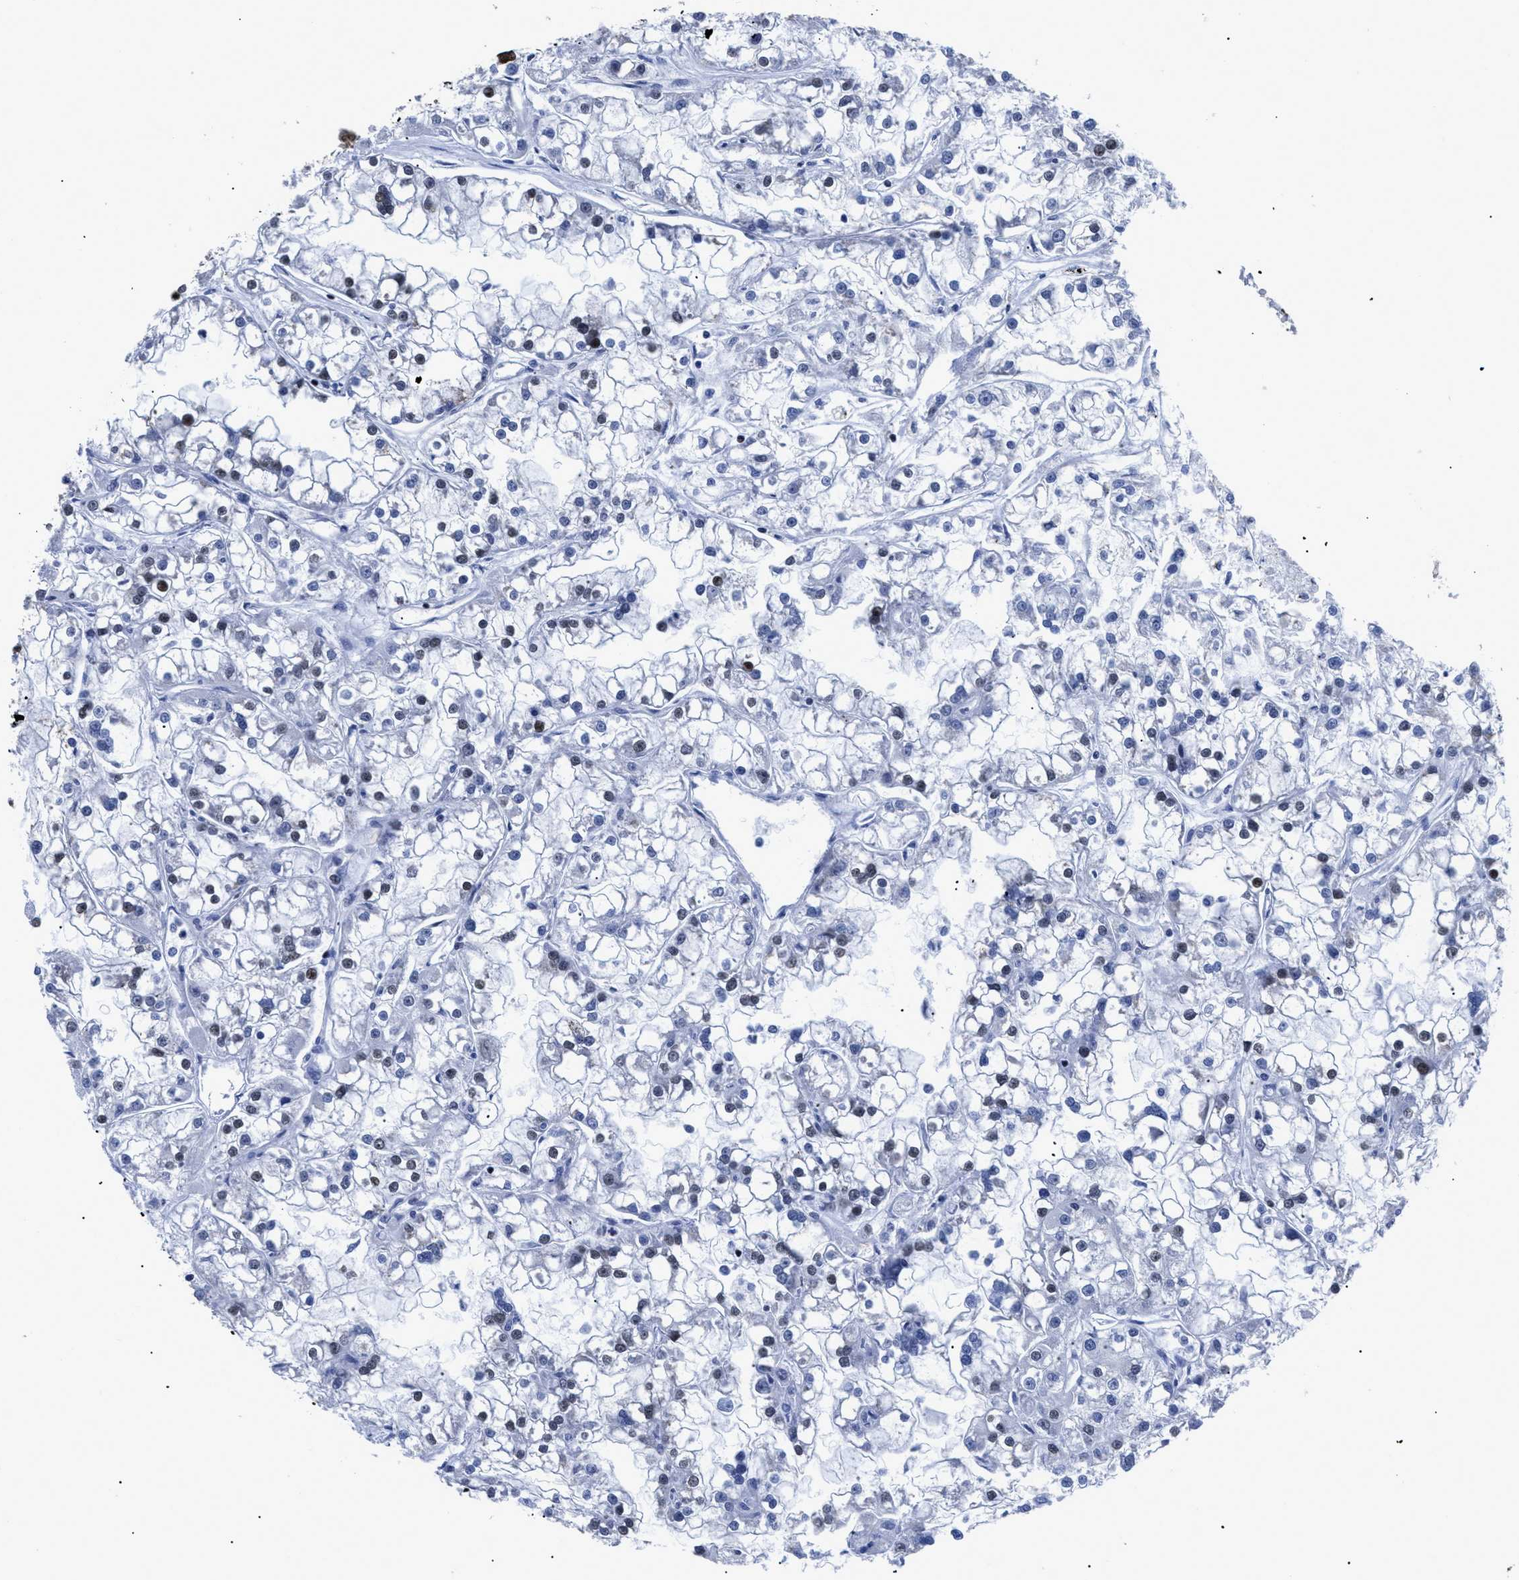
{"staining": {"intensity": "weak", "quantity": "<25%", "location": "nuclear"}, "tissue": "renal cancer", "cell_type": "Tumor cells", "image_type": "cancer", "snomed": [{"axis": "morphology", "description": "Adenocarcinoma, NOS"}, {"axis": "topography", "description": "Kidney"}], "caption": "DAB immunohistochemical staining of human renal cancer demonstrates no significant expression in tumor cells.", "gene": "CALHM3", "patient": {"sex": "female", "age": 52}}